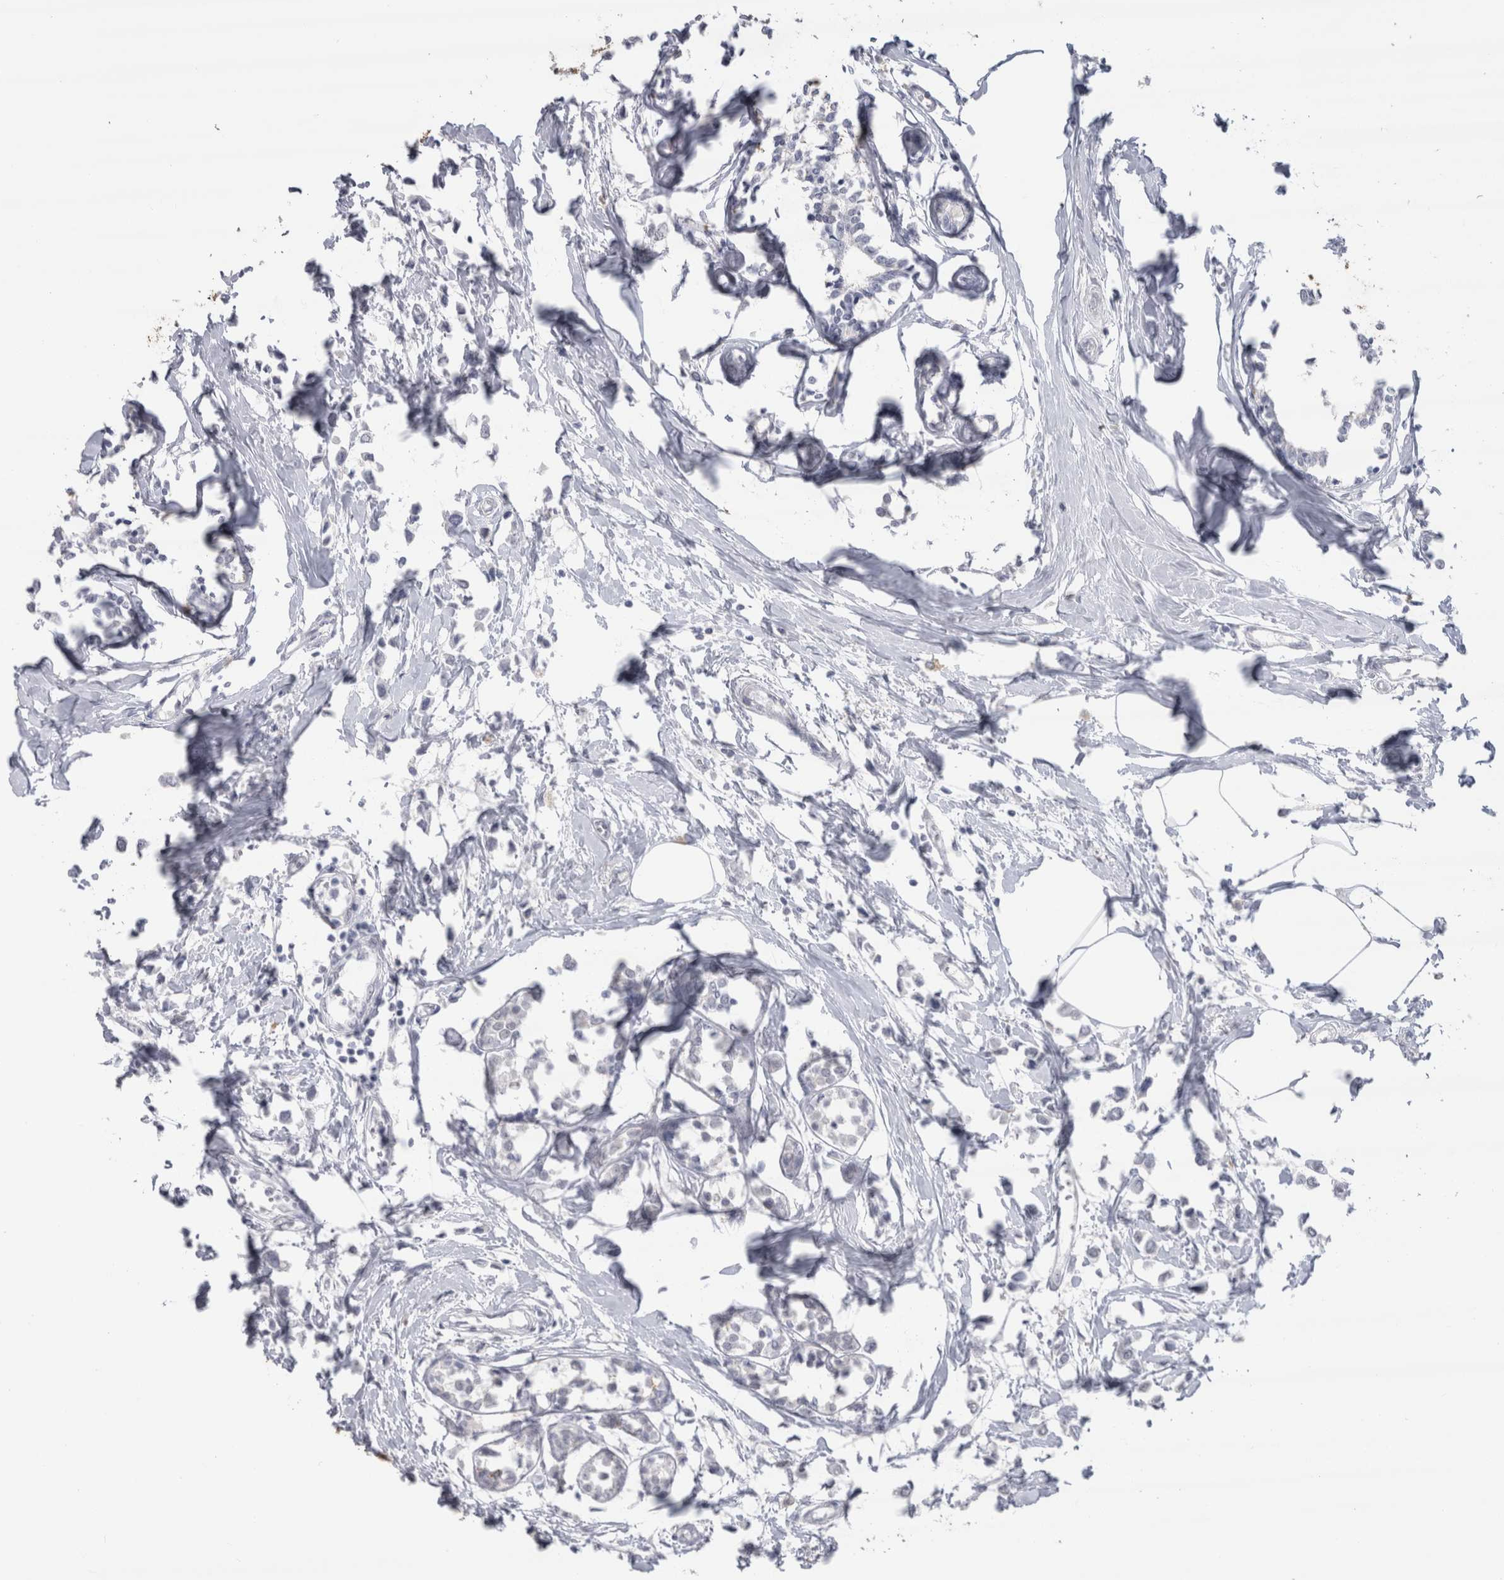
{"staining": {"intensity": "negative", "quantity": "none", "location": "none"}, "tissue": "breast cancer", "cell_type": "Tumor cells", "image_type": "cancer", "snomed": [{"axis": "morphology", "description": "Lobular carcinoma"}, {"axis": "topography", "description": "Breast"}], "caption": "The immunohistochemistry (IHC) micrograph has no significant positivity in tumor cells of breast cancer (lobular carcinoma) tissue.", "gene": "CDH17", "patient": {"sex": "female", "age": 51}}